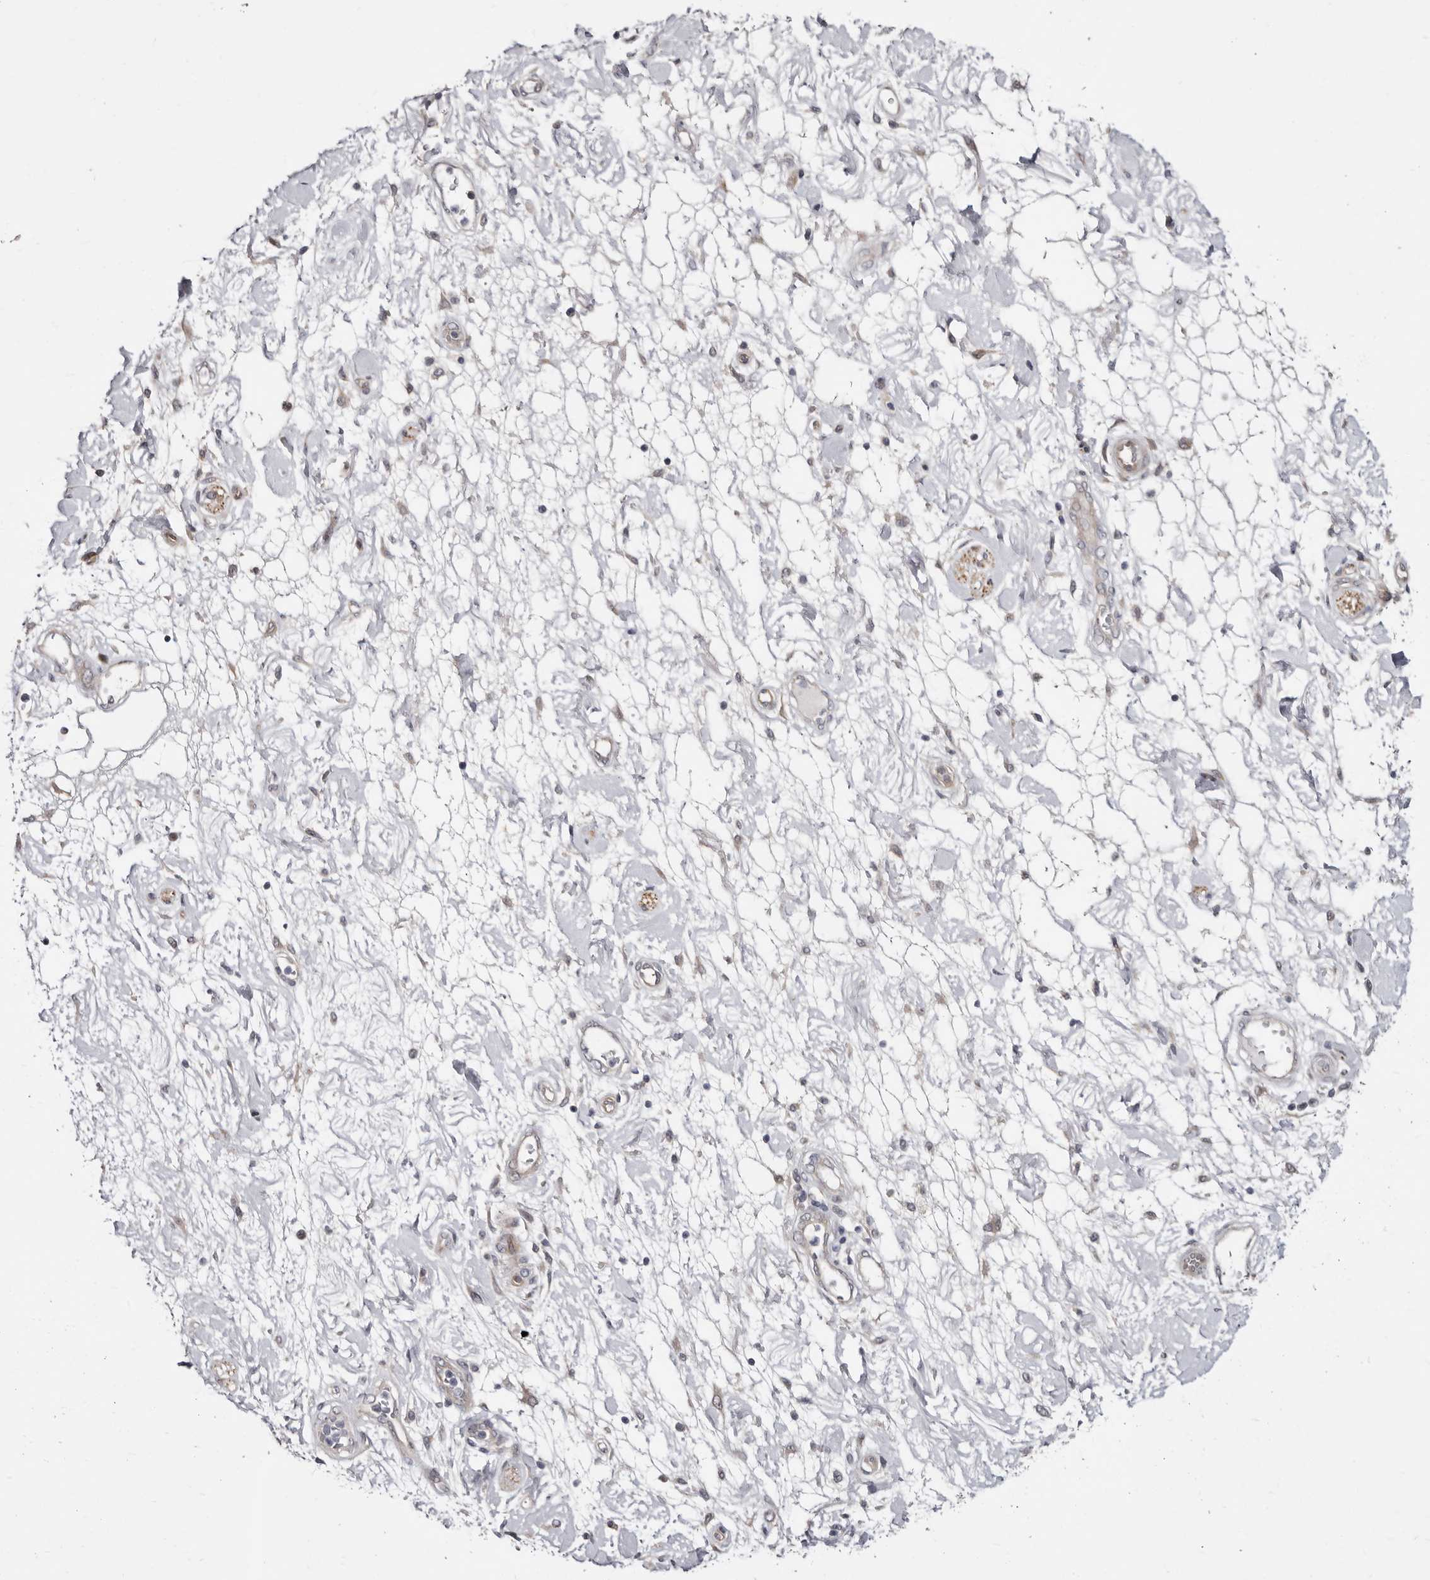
{"staining": {"intensity": "negative", "quantity": "none", "location": "none"}, "tissue": "pancreatic cancer", "cell_type": "Tumor cells", "image_type": "cancer", "snomed": [{"axis": "morphology", "description": "Adenocarcinoma, NOS"}, {"axis": "topography", "description": "Pancreas"}], "caption": "This is a histopathology image of immunohistochemistry (IHC) staining of pancreatic cancer, which shows no expression in tumor cells.", "gene": "KLHL4", "patient": {"sex": "female", "age": 78}}